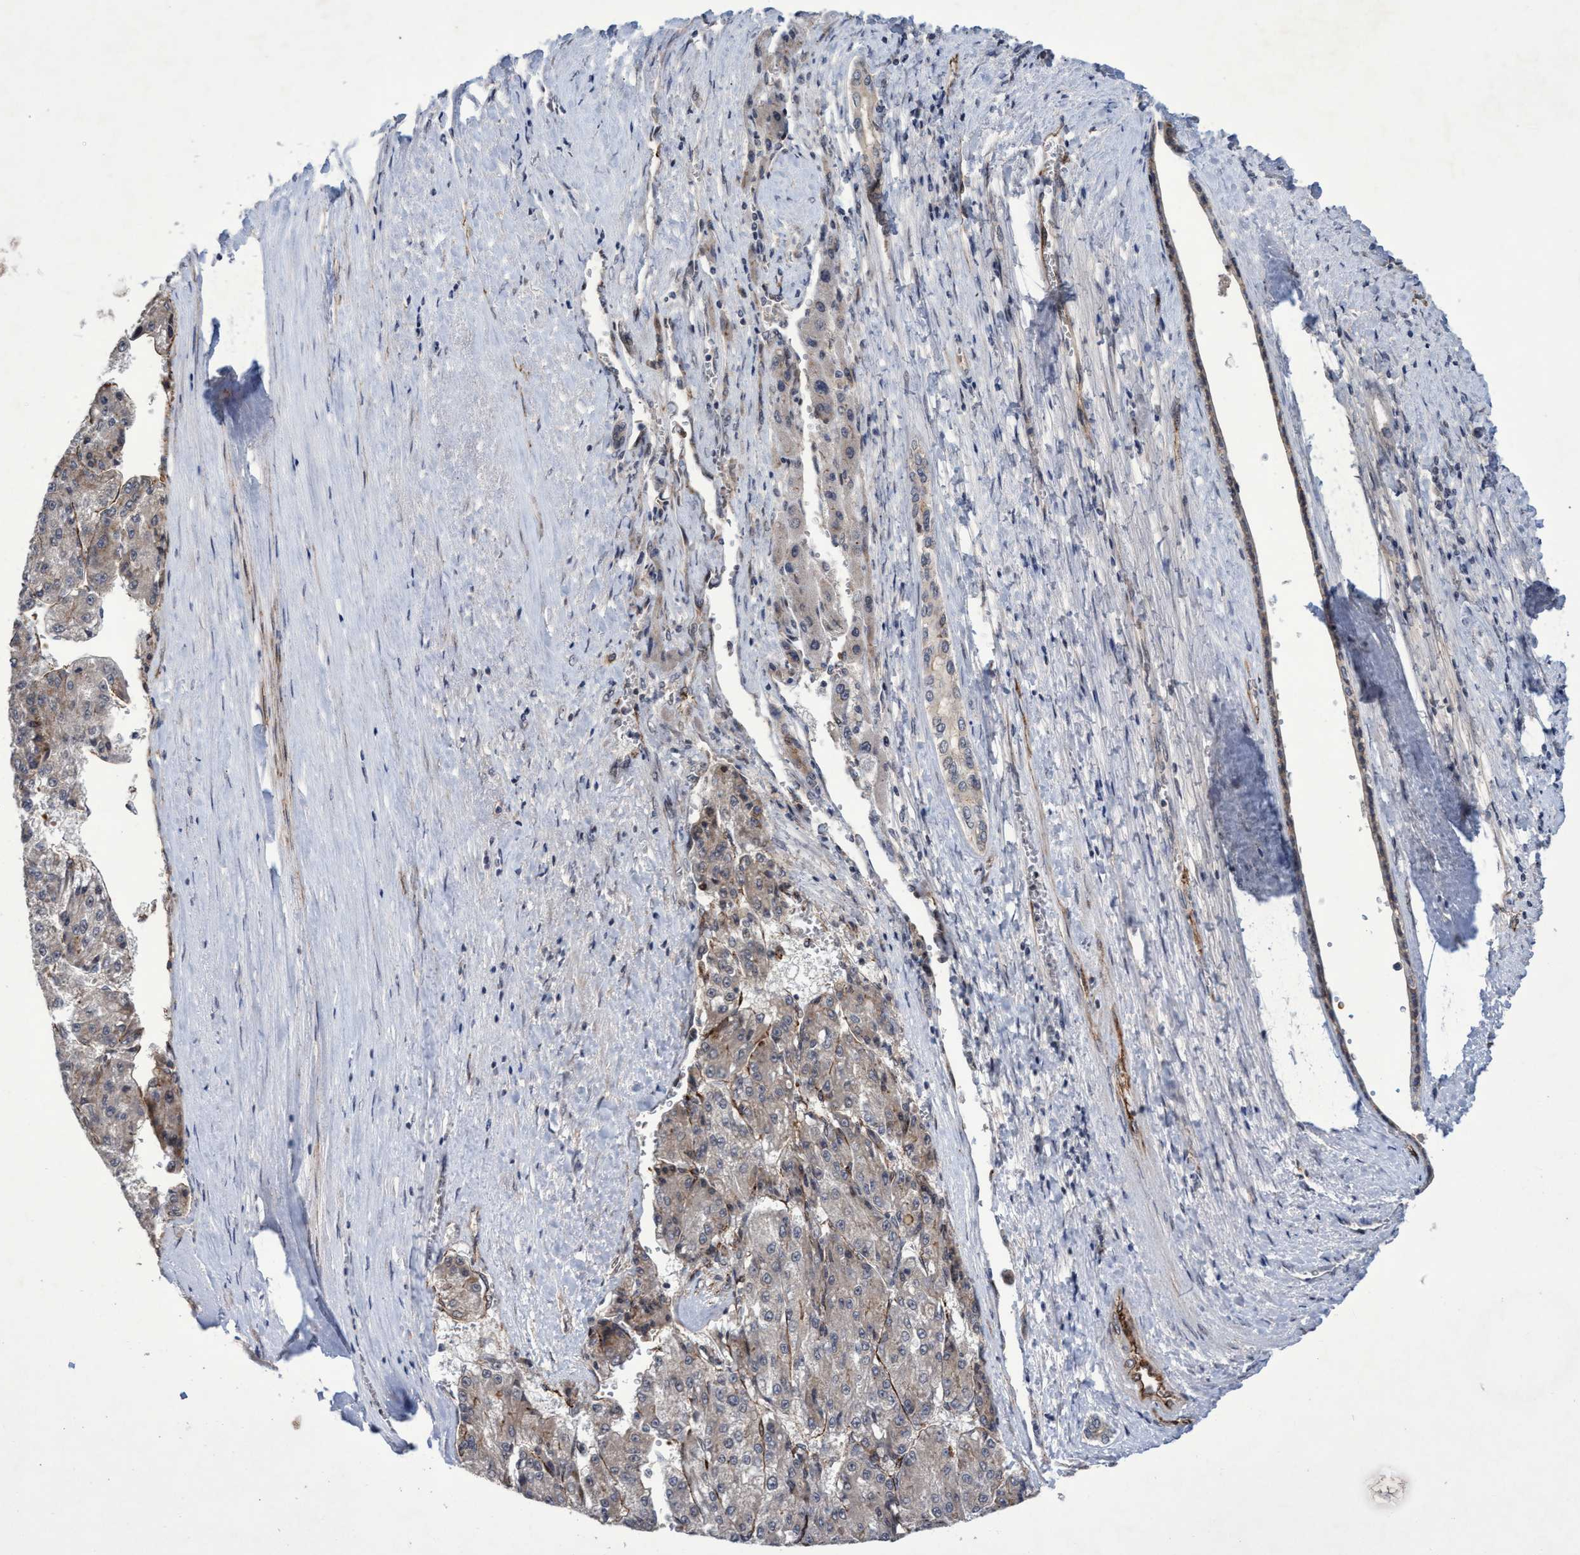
{"staining": {"intensity": "weak", "quantity": "<25%", "location": "cytoplasmic/membranous"}, "tissue": "liver cancer", "cell_type": "Tumor cells", "image_type": "cancer", "snomed": [{"axis": "morphology", "description": "Carcinoma, Hepatocellular, NOS"}, {"axis": "topography", "description": "Liver"}], "caption": "An image of hepatocellular carcinoma (liver) stained for a protein demonstrates no brown staining in tumor cells. (Stains: DAB (3,3'-diaminobenzidine) IHC with hematoxylin counter stain, Microscopy: brightfield microscopy at high magnification).", "gene": "ZNF750", "patient": {"sex": "female", "age": 73}}